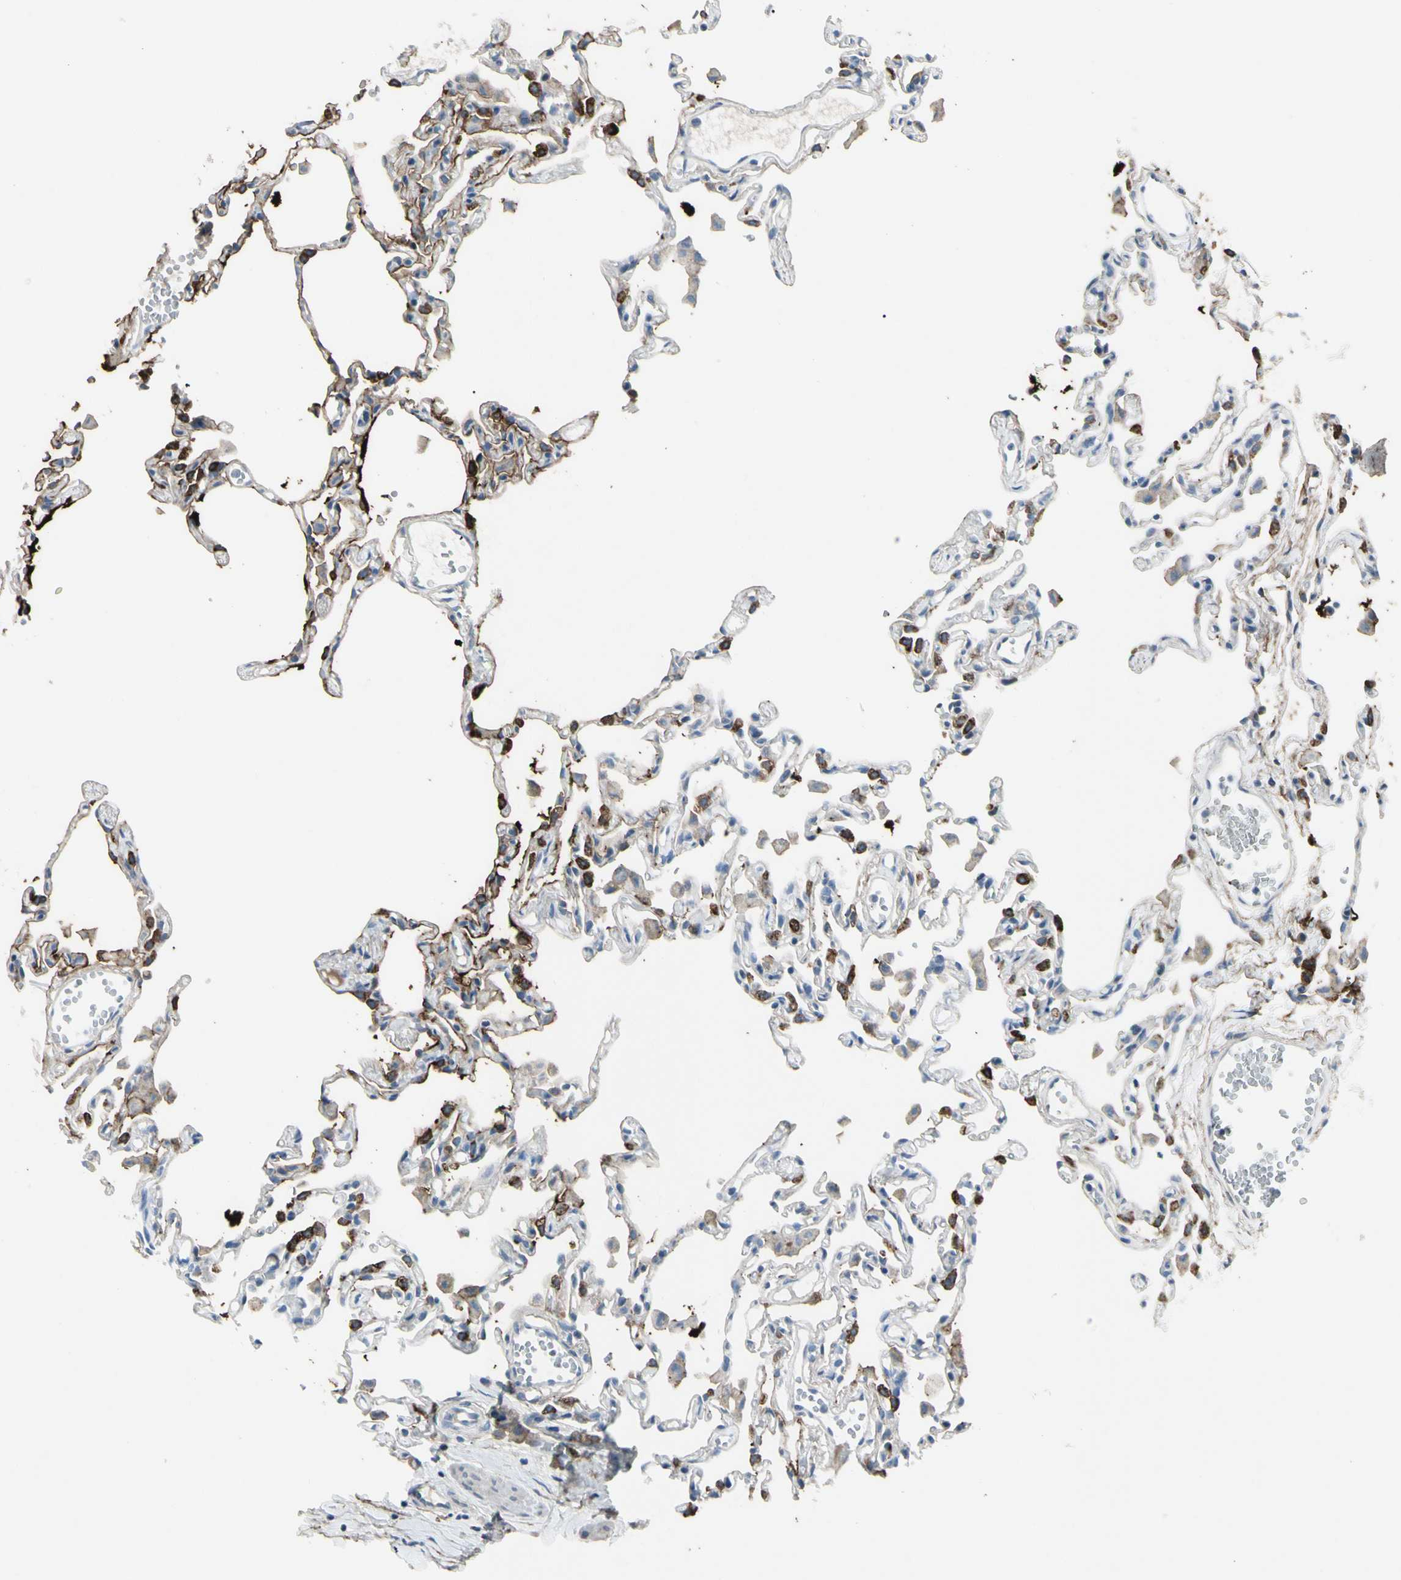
{"staining": {"intensity": "strong", "quantity": "<25%", "location": "cytoplasmic/membranous"}, "tissue": "lung", "cell_type": "Alveolar cells", "image_type": "normal", "snomed": [{"axis": "morphology", "description": "Normal tissue, NOS"}, {"axis": "topography", "description": "Lung"}], "caption": "Immunohistochemistry of benign lung exhibits medium levels of strong cytoplasmic/membranous positivity in approximately <25% of alveolar cells.", "gene": "PIGR", "patient": {"sex": "female", "age": 49}}